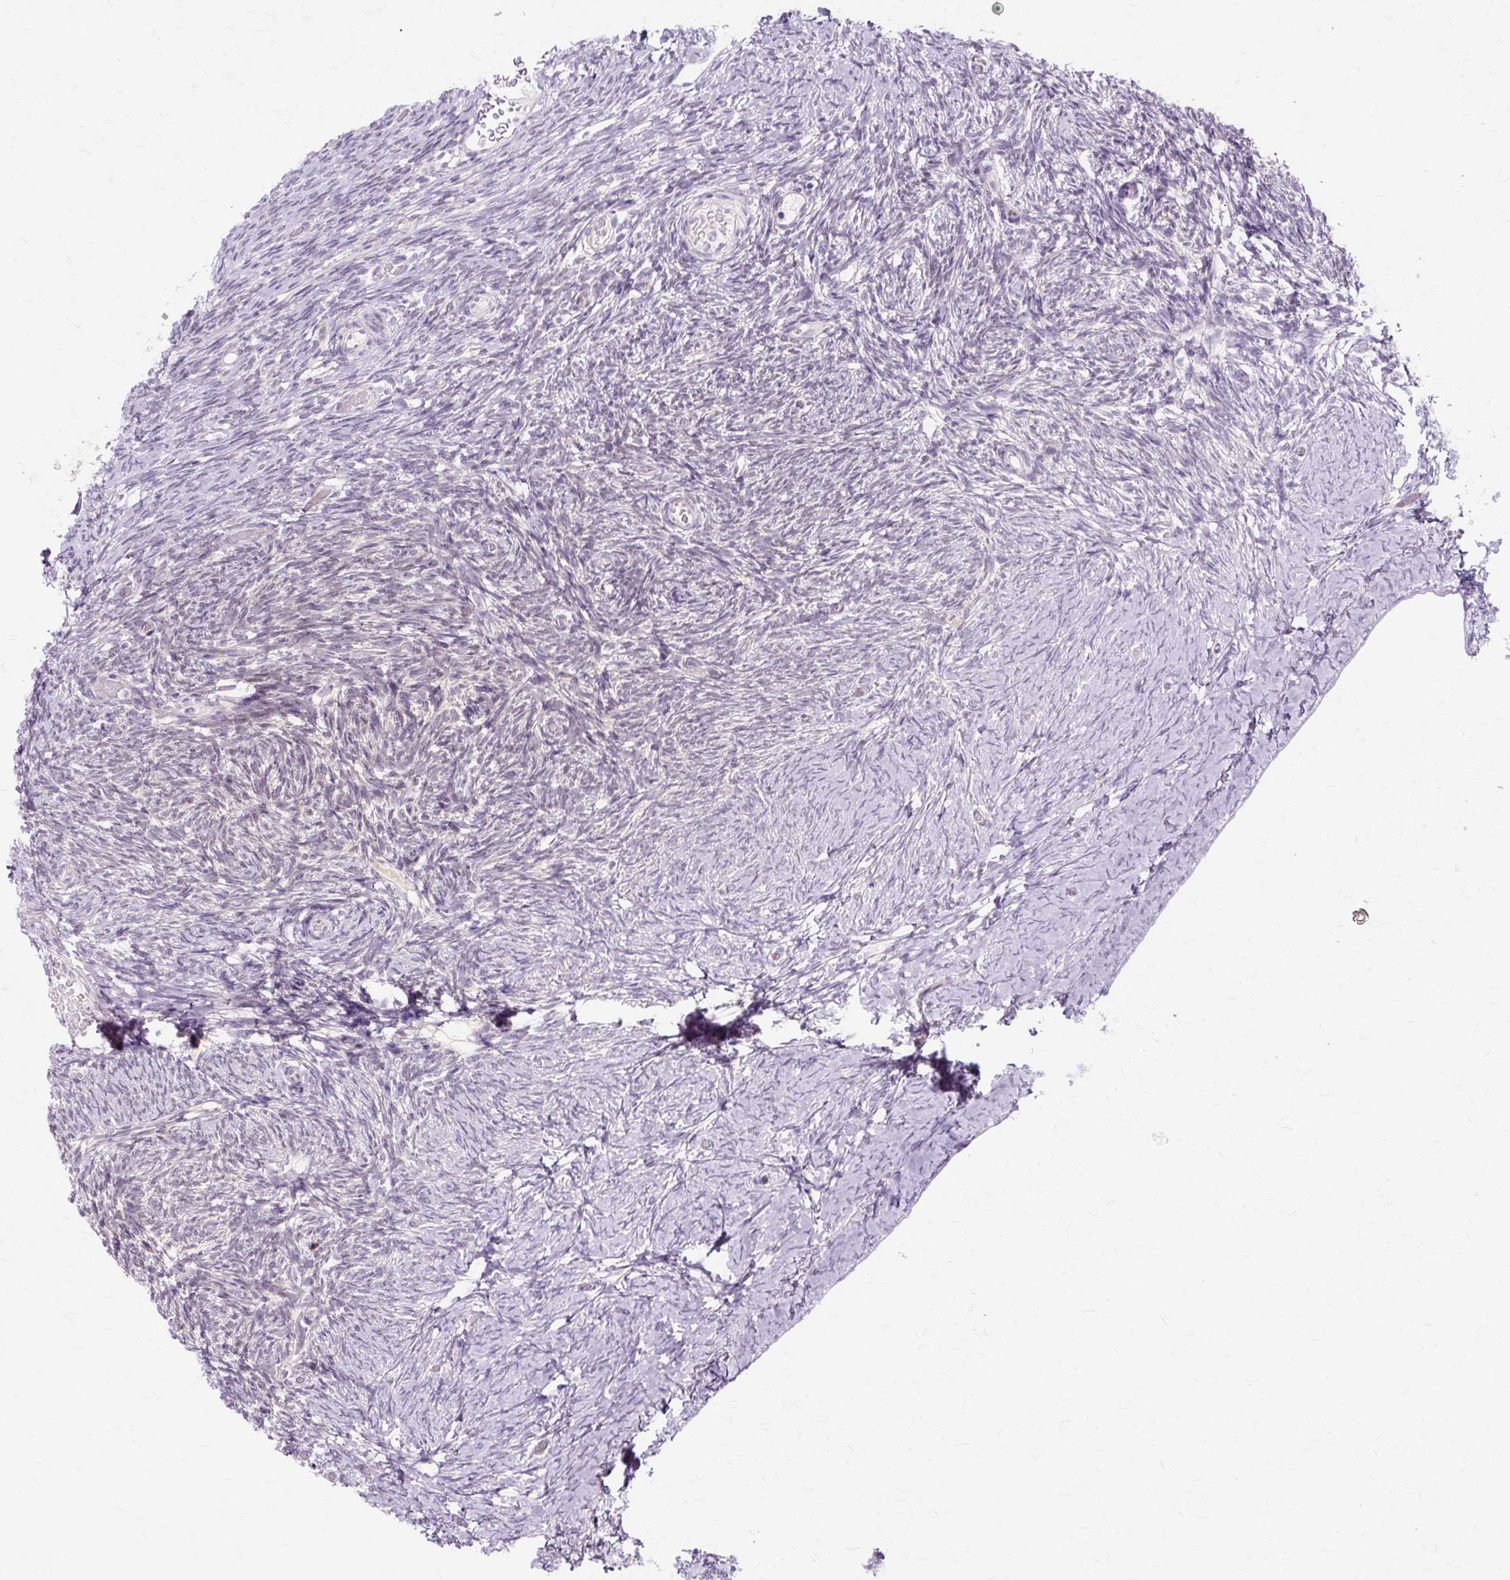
{"staining": {"intensity": "weak", "quantity": ">75%", "location": "cytoplasmic/membranous"}, "tissue": "ovary", "cell_type": "Follicle cells", "image_type": "normal", "snomed": [{"axis": "morphology", "description": "Normal tissue, NOS"}, {"axis": "topography", "description": "Ovary"}], "caption": "Immunohistochemistry (DAB) staining of benign ovary displays weak cytoplasmic/membranous protein positivity in approximately >75% of follicle cells. The protein is shown in brown color, while the nuclei are stained blue.", "gene": "ZNF35", "patient": {"sex": "female", "age": 39}}